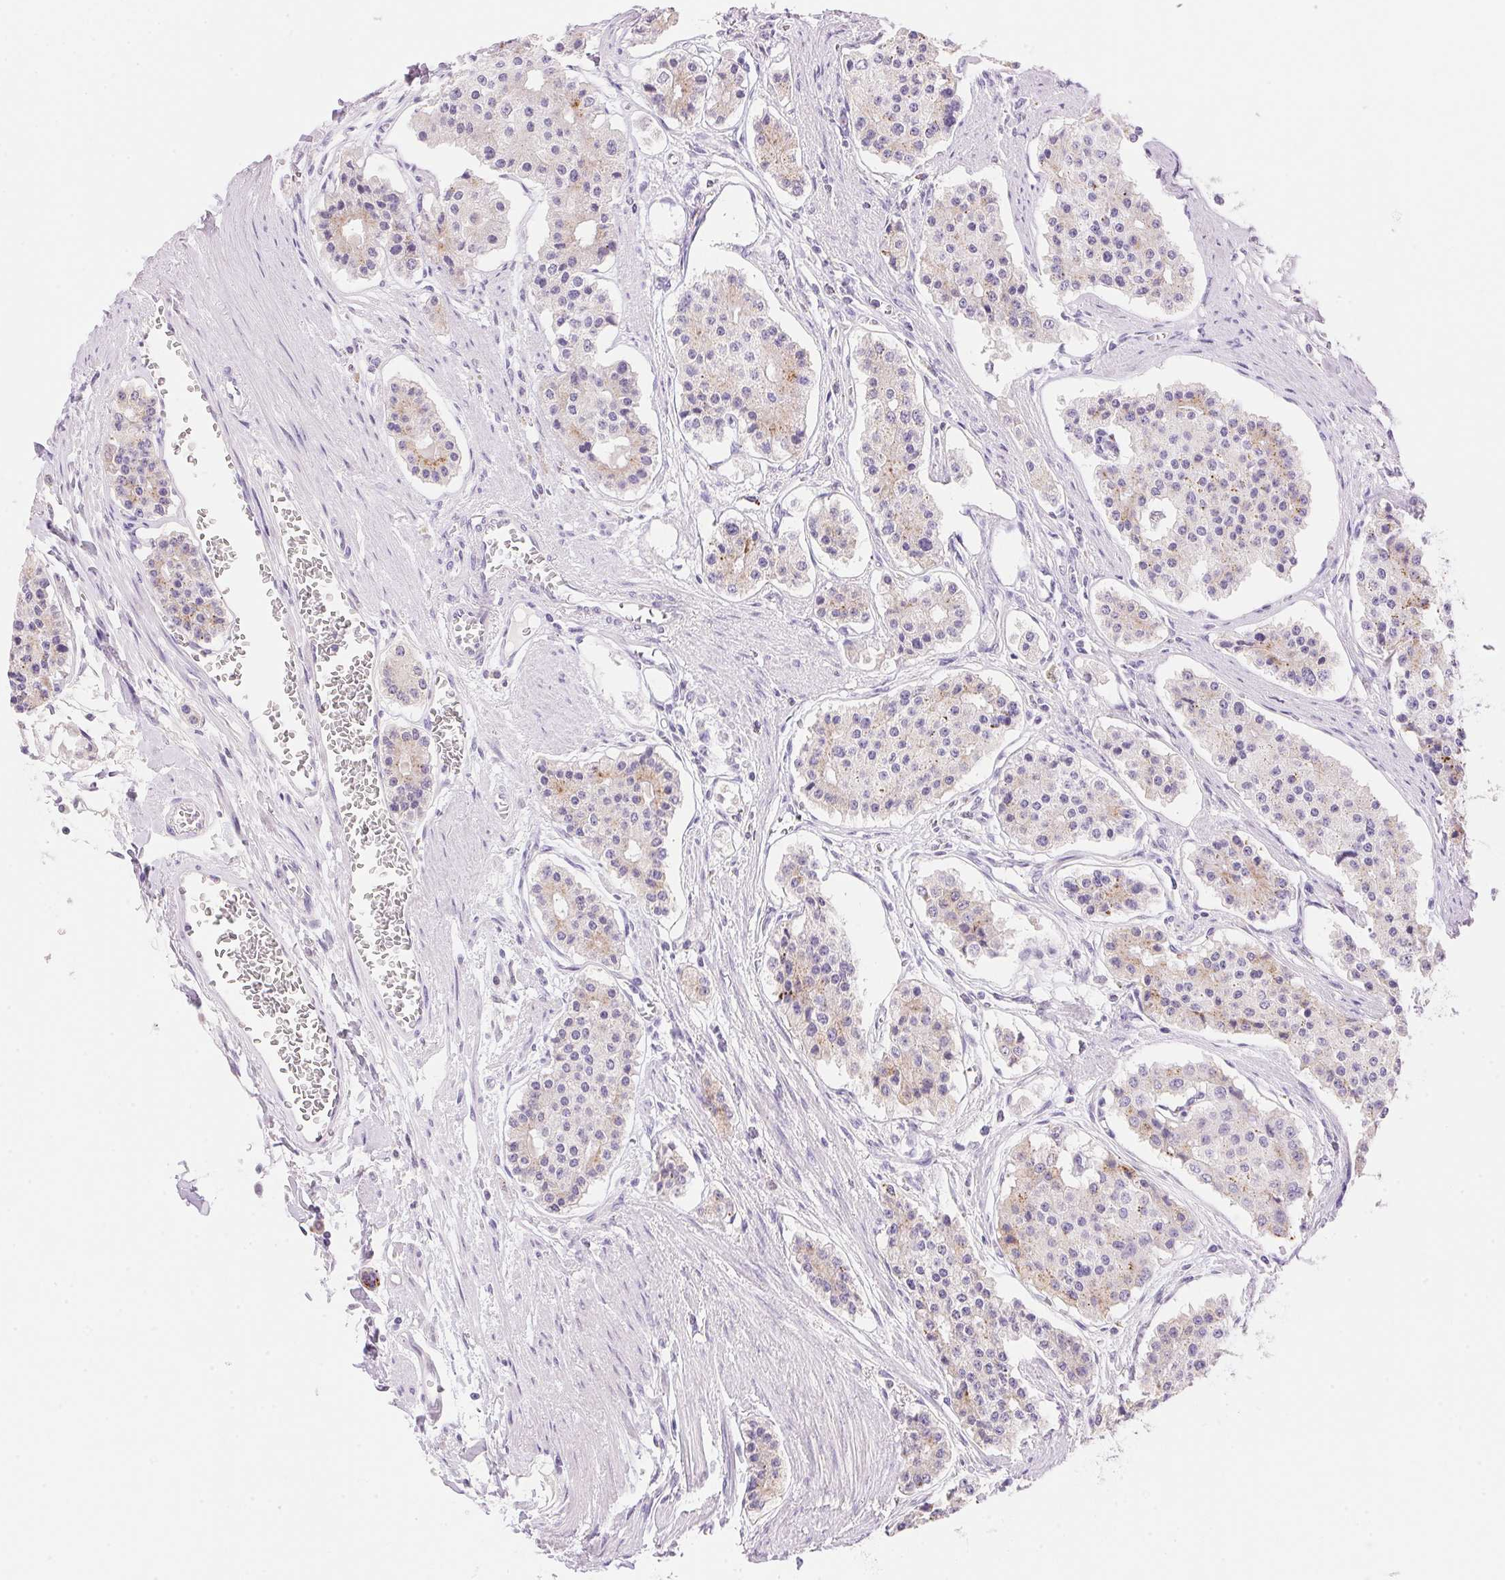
{"staining": {"intensity": "weak", "quantity": "<25%", "location": "cytoplasmic/membranous"}, "tissue": "carcinoid", "cell_type": "Tumor cells", "image_type": "cancer", "snomed": [{"axis": "morphology", "description": "Carcinoid, malignant, NOS"}, {"axis": "topography", "description": "Small intestine"}], "caption": "Carcinoid was stained to show a protein in brown. There is no significant staining in tumor cells.", "gene": "TEKT1", "patient": {"sex": "female", "age": 65}}